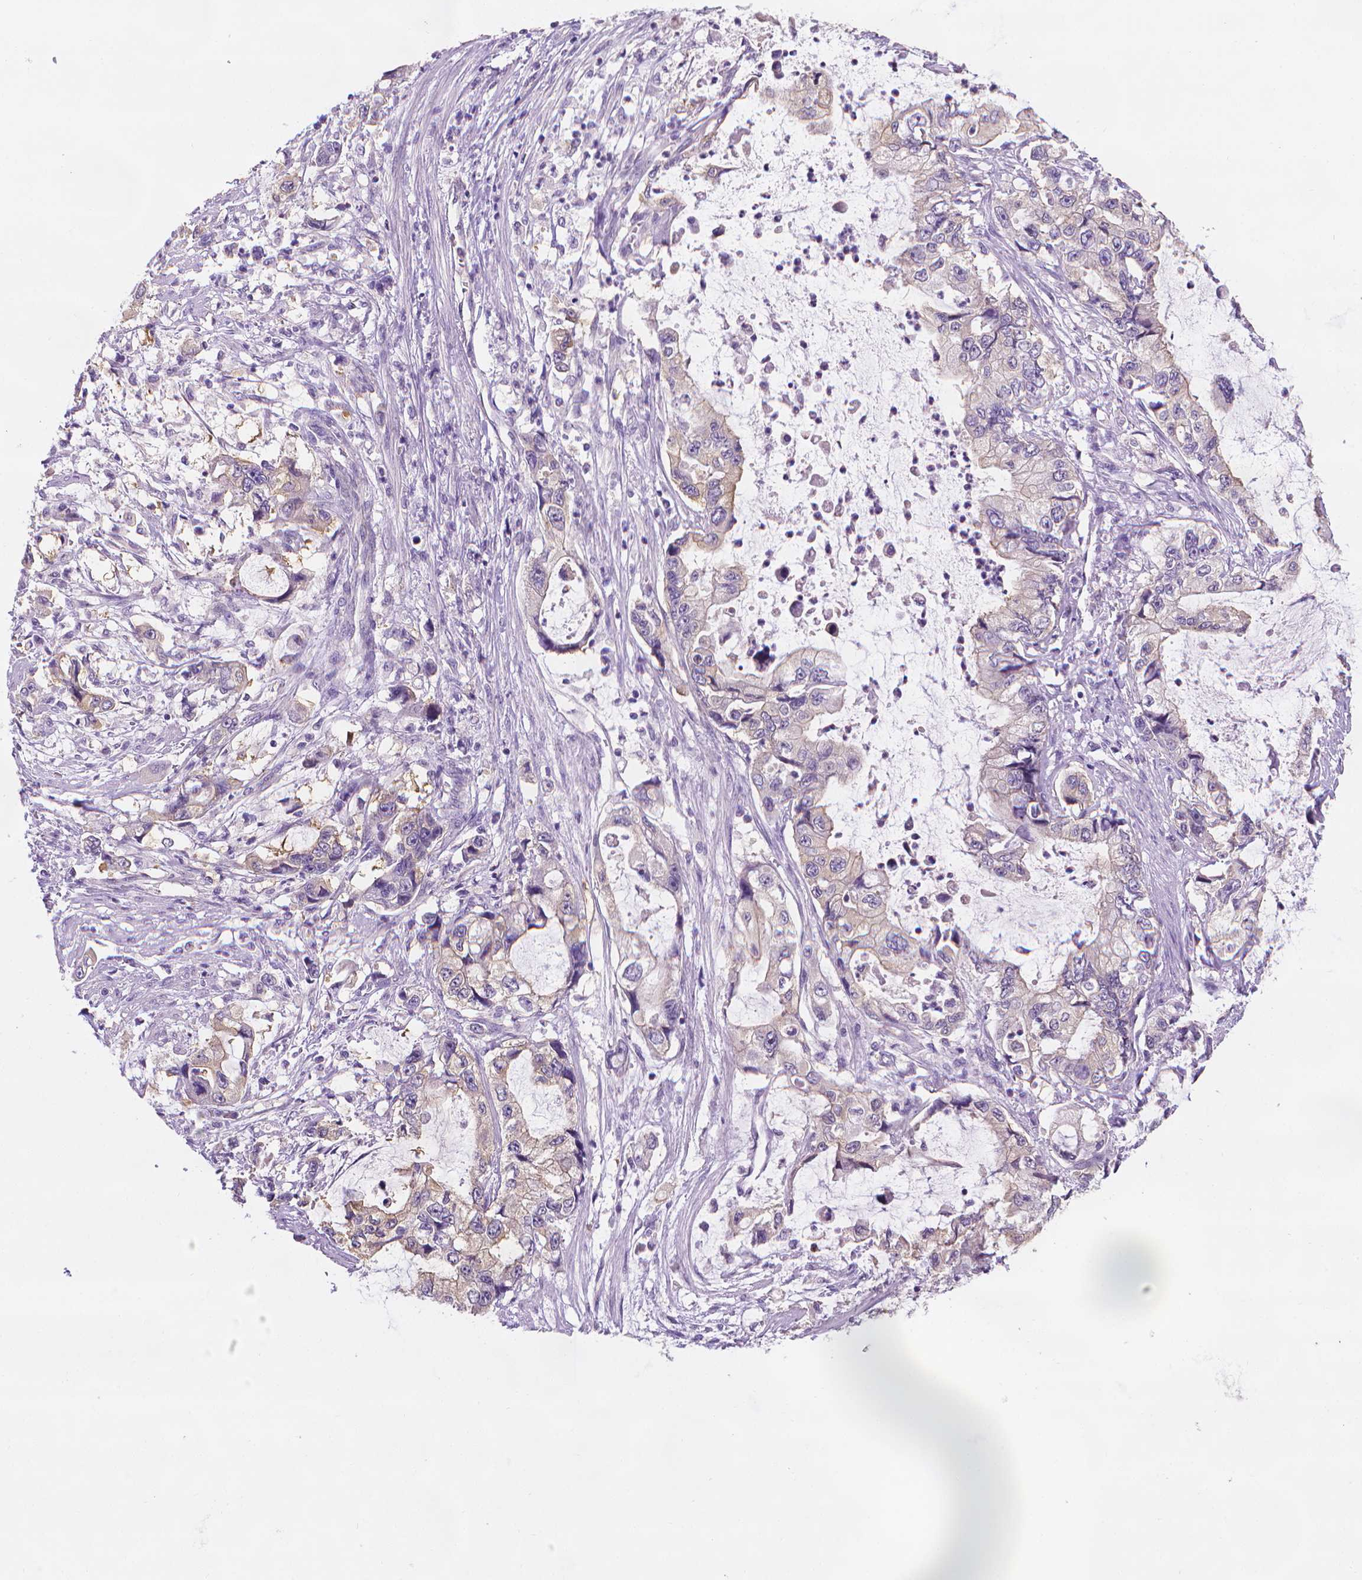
{"staining": {"intensity": "weak", "quantity": "<25%", "location": "cytoplasmic/membranous"}, "tissue": "stomach cancer", "cell_type": "Tumor cells", "image_type": "cancer", "snomed": [{"axis": "morphology", "description": "Adenocarcinoma, NOS"}, {"axis": "topography", "description": "Pancreas"}, {"axis": "topography", "description": "Stomach, upper"}, {"axis": "topography", "description": "Stomach"}], "caption": "There is no significant positivity in tumor cells of stomach cancer (adenocarcinoma).", "gene": "FASN", "patient": {"sex": "male", "age": 77}}